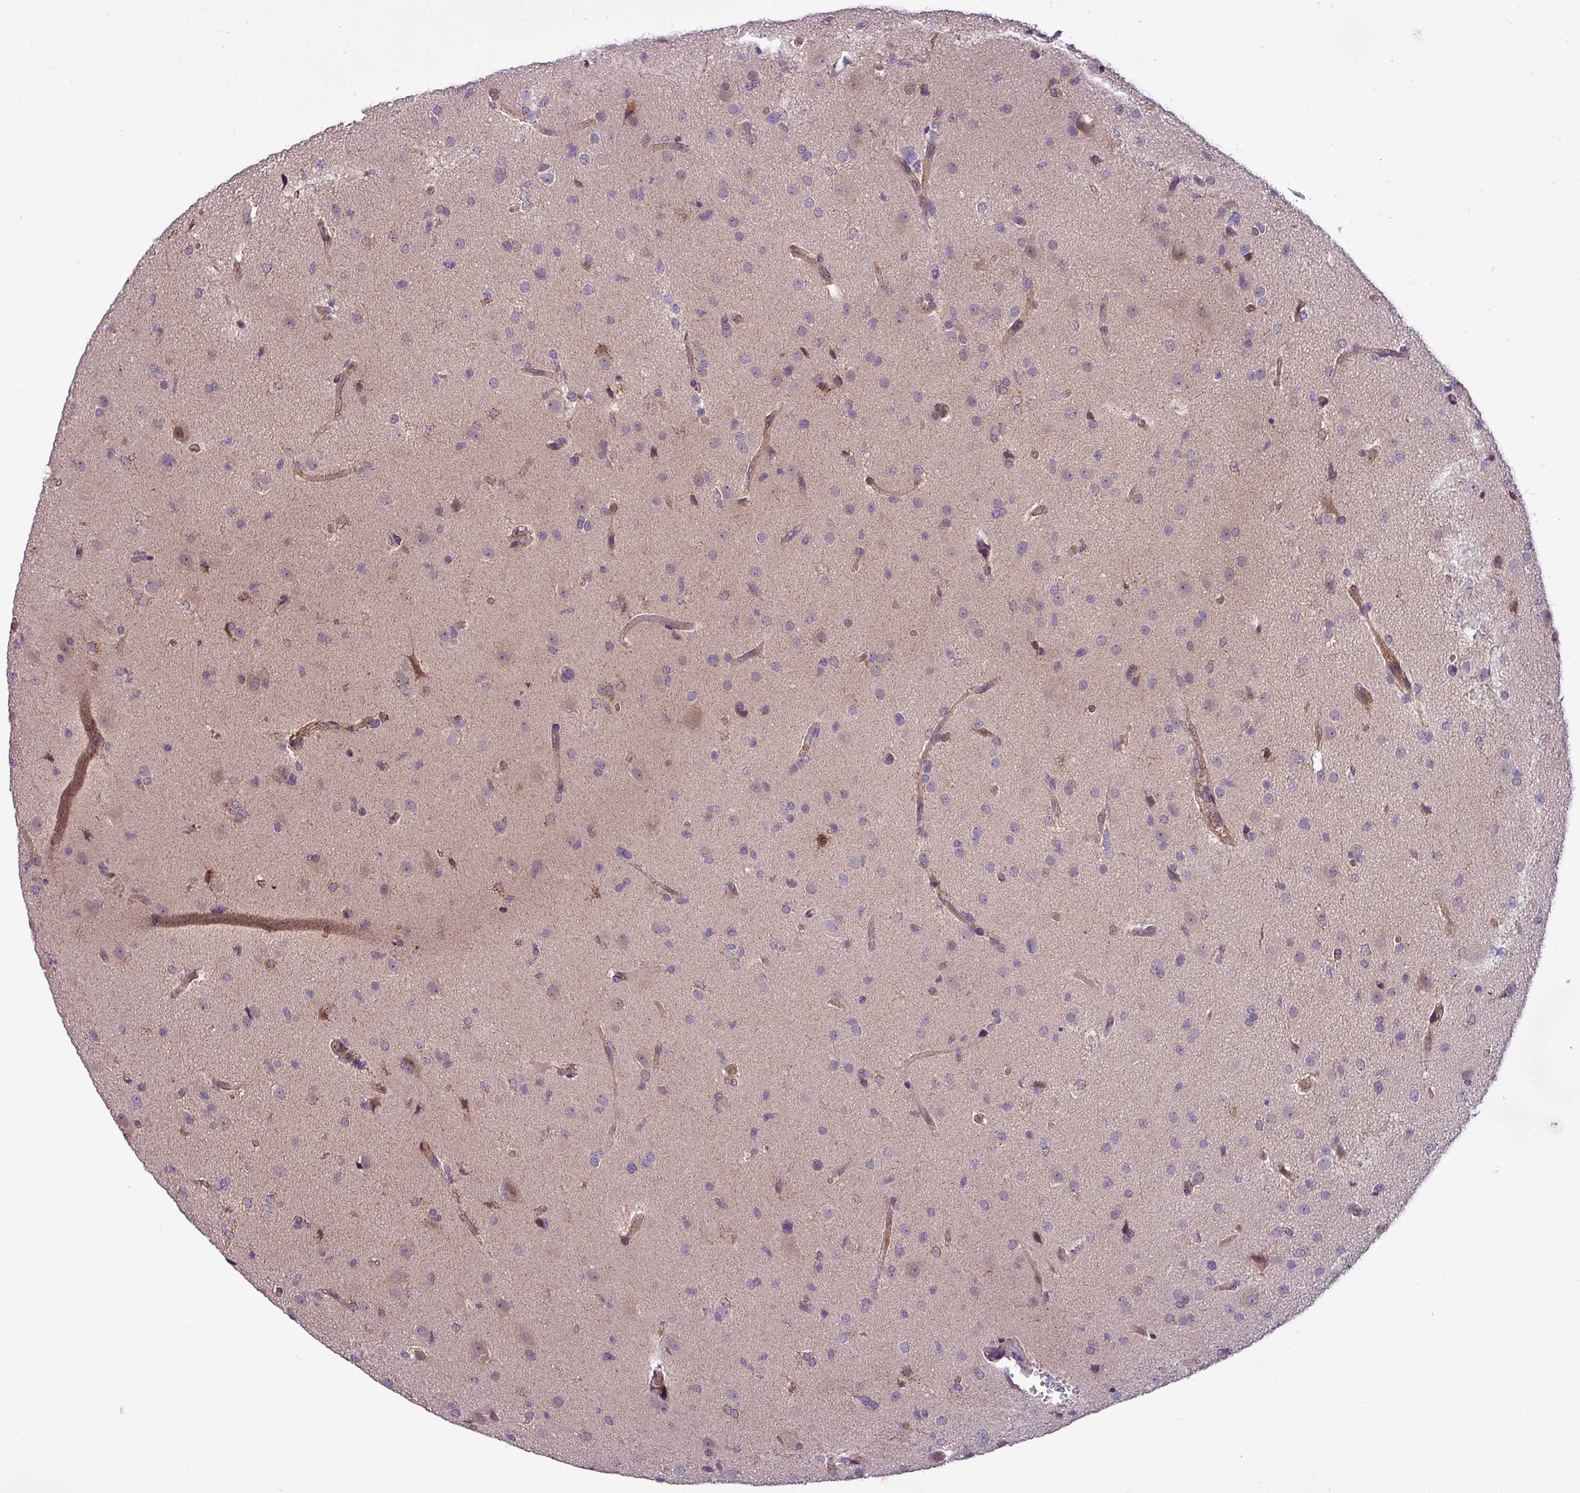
{"staining": {"intensity": "negative", "quantity": "none", "location": "none"}, "tissue": "glioma", "cell_type": "Tumor cells", "image_type": "cancer", "snomed": [{"axis": "morphology", "description": "Glioma, malignant, High grade"}, {"axis": "topography", "description": "Brain"}], "caption": "Immunohistochemistry photomicrograph of high-grade glioma (malignant) stained for a protein (brown), which reveals no positivity in tumor cells.", "gene": "ZNF35", "patient": {"sex": "male", "age": 33}}